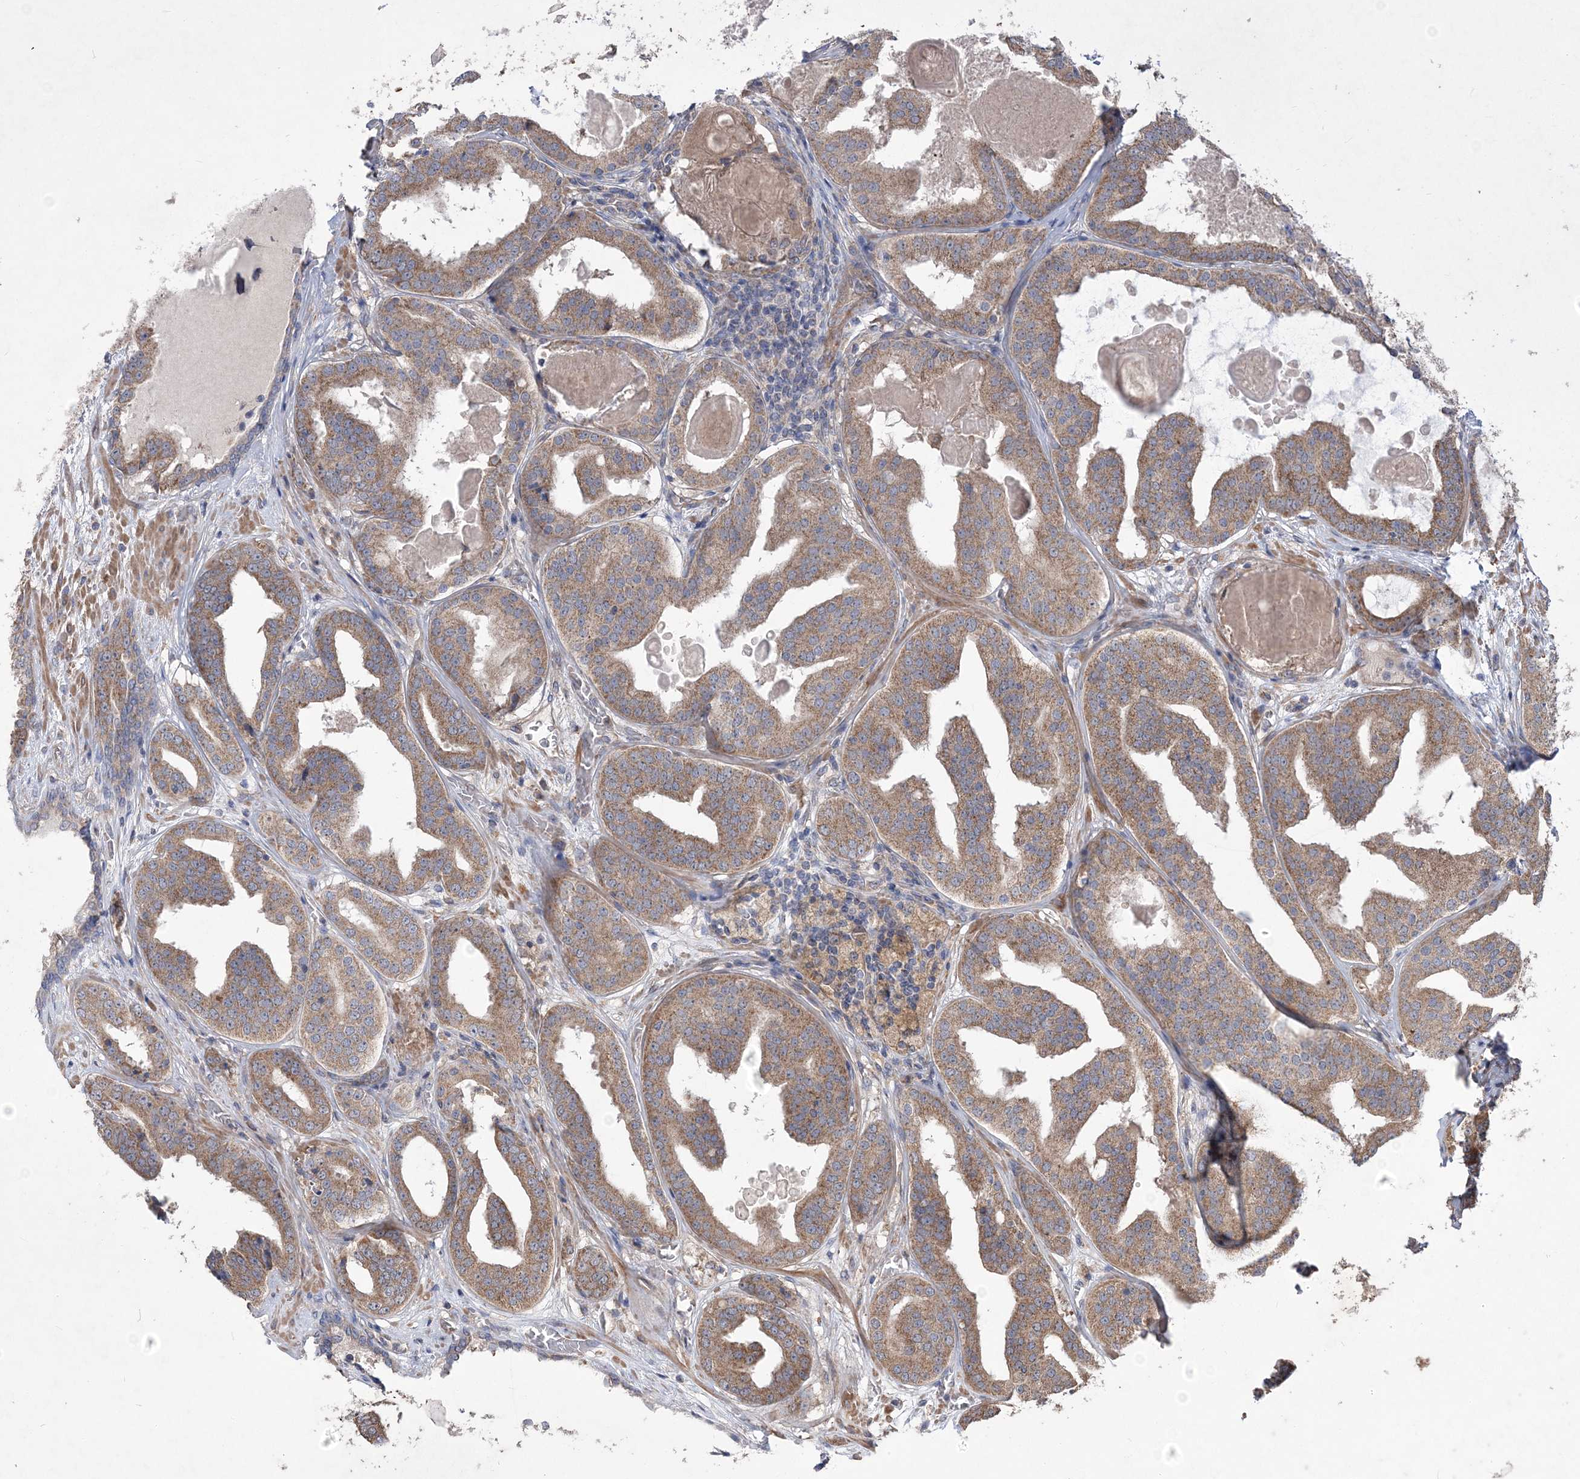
{"staining": {"intensity": "moderate", "quantity": ">75%", "location": "cytoplasmic/membranous"}, "tissue": "prostate cancer", "cell_type": "Tumor cells", "image_type": "cancer", "snomed": [{"axis": "morphology", "description": "Adenocarcinoma, High grade"}, {"axis": "topography", "description": "Prostate"}], "caption": "Protein expression analysis of human prostate cancer reveals moderate cytoplasmic/membranous staining in approximately >75% of tumor cells.", "gene": "MTRF1L", "patient": {"sex": "male", "age": 57}}